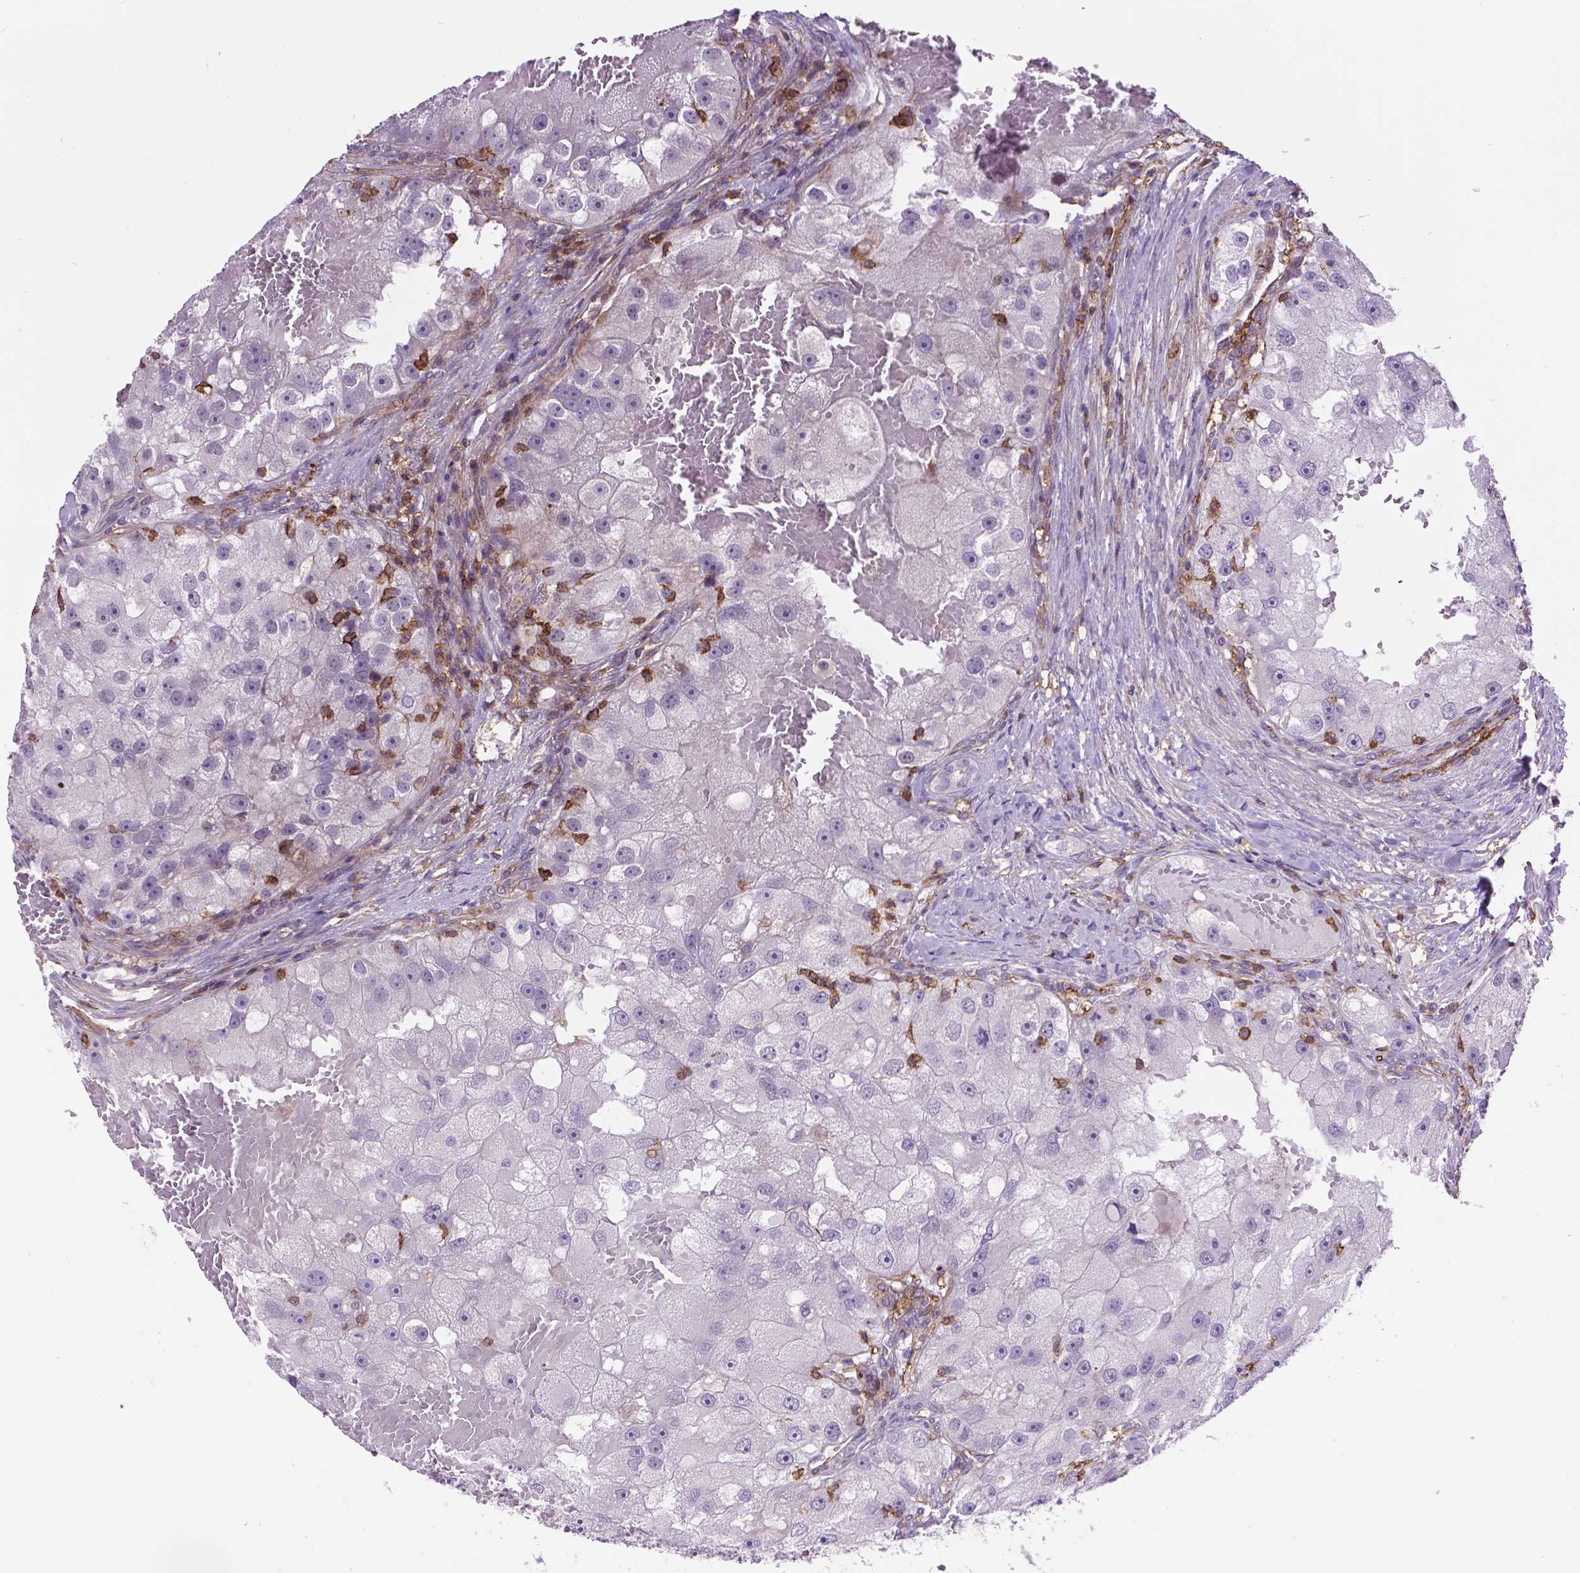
{"staining": {"intensity": "negative", "quantity": "none", "location": "none"}, "tissue": "renal cancer", "cell_type": "Tumor cells", "image_type": "cancer", "snomed": [{"axis": "morphology", "description": "Adenocarcinoma, NOS"}, {"axis": "topography", "description": "Kidney"}], "caption": "Tumor cells show no significant protein staining in renal cancer.", "gene": "ACAD10", "patient": {"sex": "male", "age": 63}}